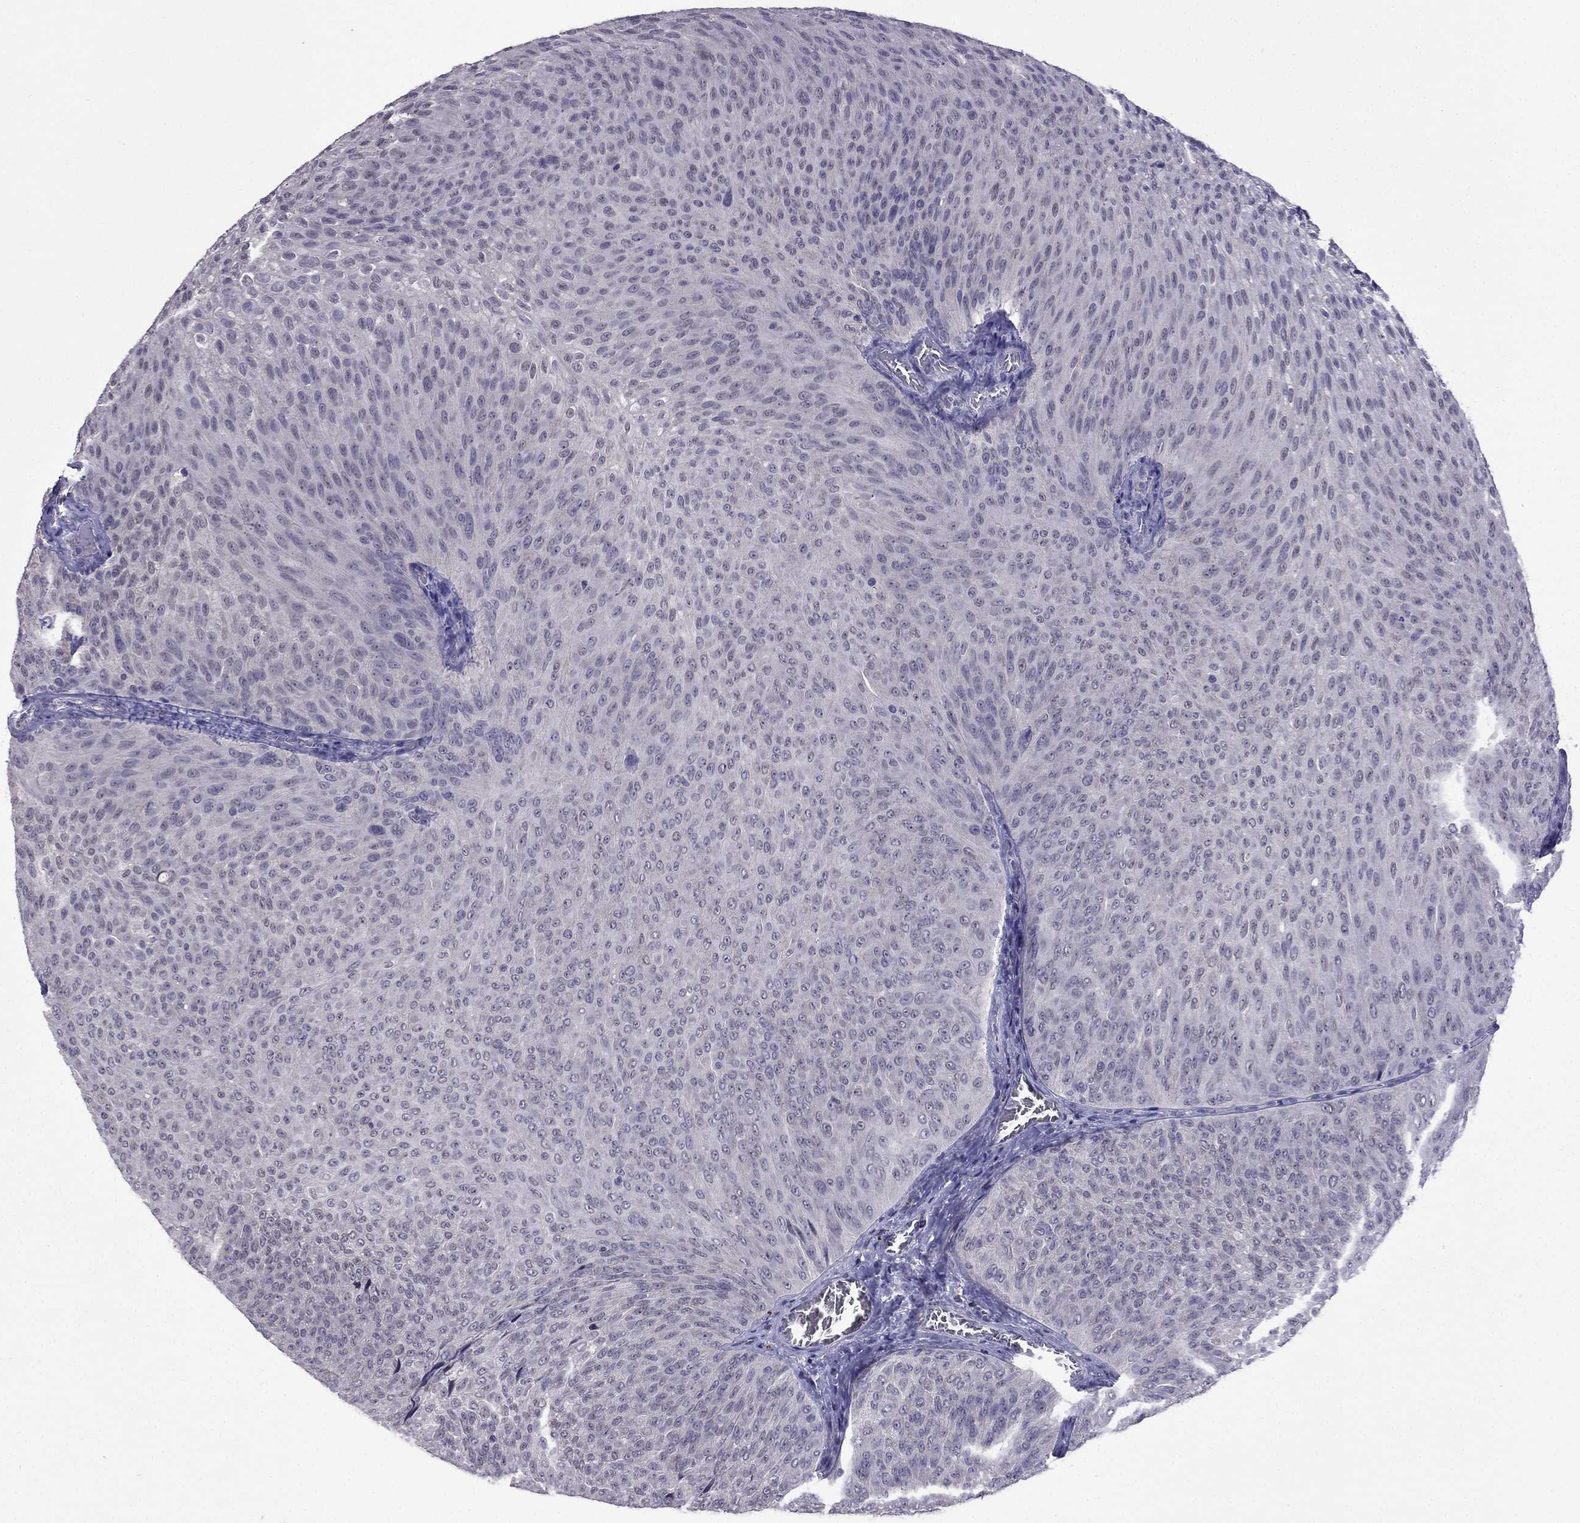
{"staining": {"intensity": "negative", "quantity": "none", "location": "none"}, "tissue": "urothelial cancer", "cell_type": "Tumor cells", "image_type": "cancer", "snomed": [{"axis": "morphology", "description": "Urothelial carcinoma, Low grade"}, {"axis": "topography", "description": "Urinary bladder"}], "caption": "This is an IHC histopathology image of human urothelial cancer. There is no expression in tumor cells.", "gene": "AQP9", "patient": {"sex": "male", "age": 78}}